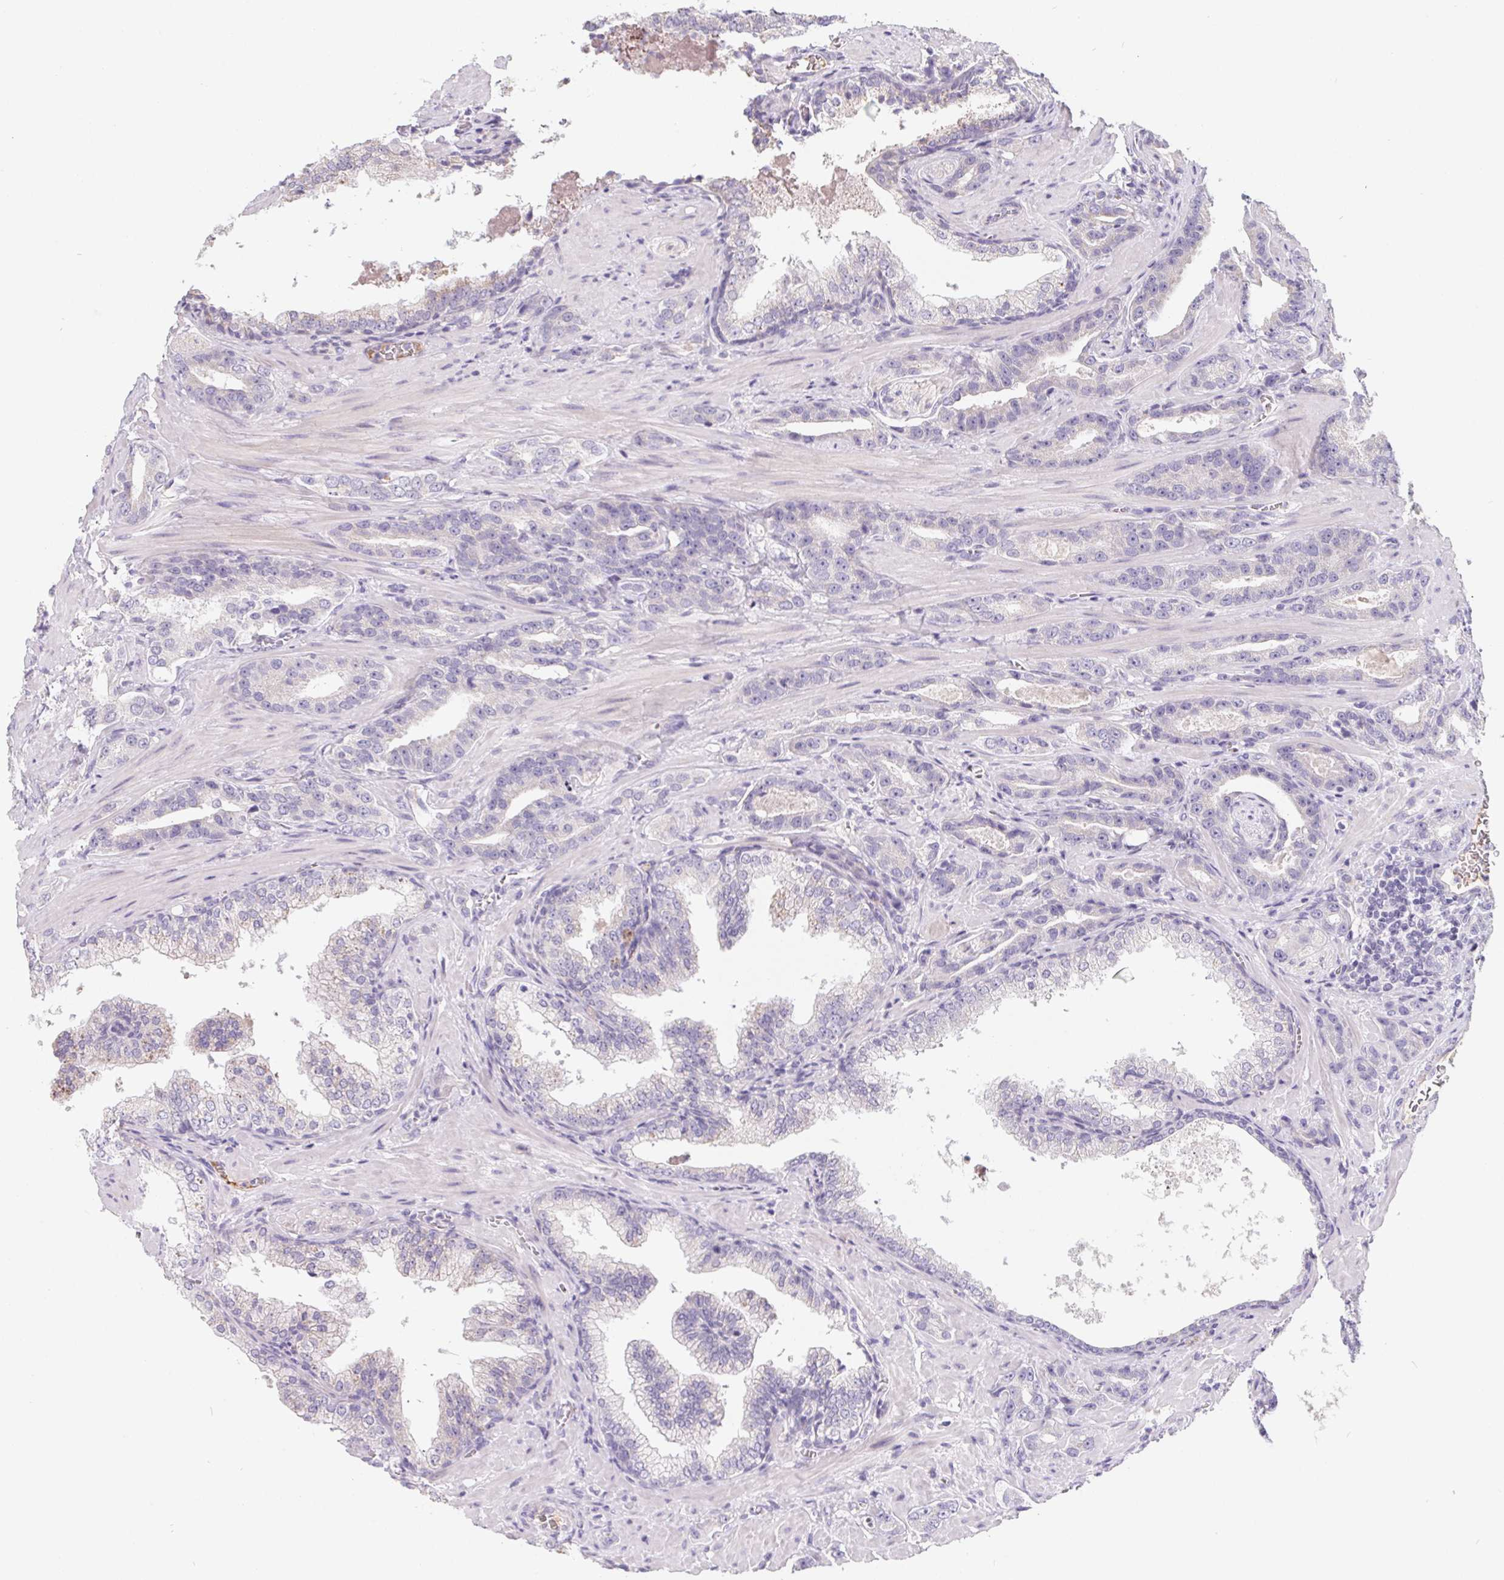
{"staining": {"intensity": "weak", "quantity": "<25%", "location": "cytoplasmic/membranous"}, "tissue": "prostate cancer", "cell_type": "Tumor cells", "image_type": "cancer", "snomed": [{"axis": "morphology", "description": "Adenocarcinoma, High grade"}, {"axis": "topography", "description": "Prostate"}], "caption": "Tumor cells are negative for protein expression in human prostate cancer (adenocarcinoma (high-grade)).", "gene": "LPA", "patient": {"sex": "male", "age": 65}}